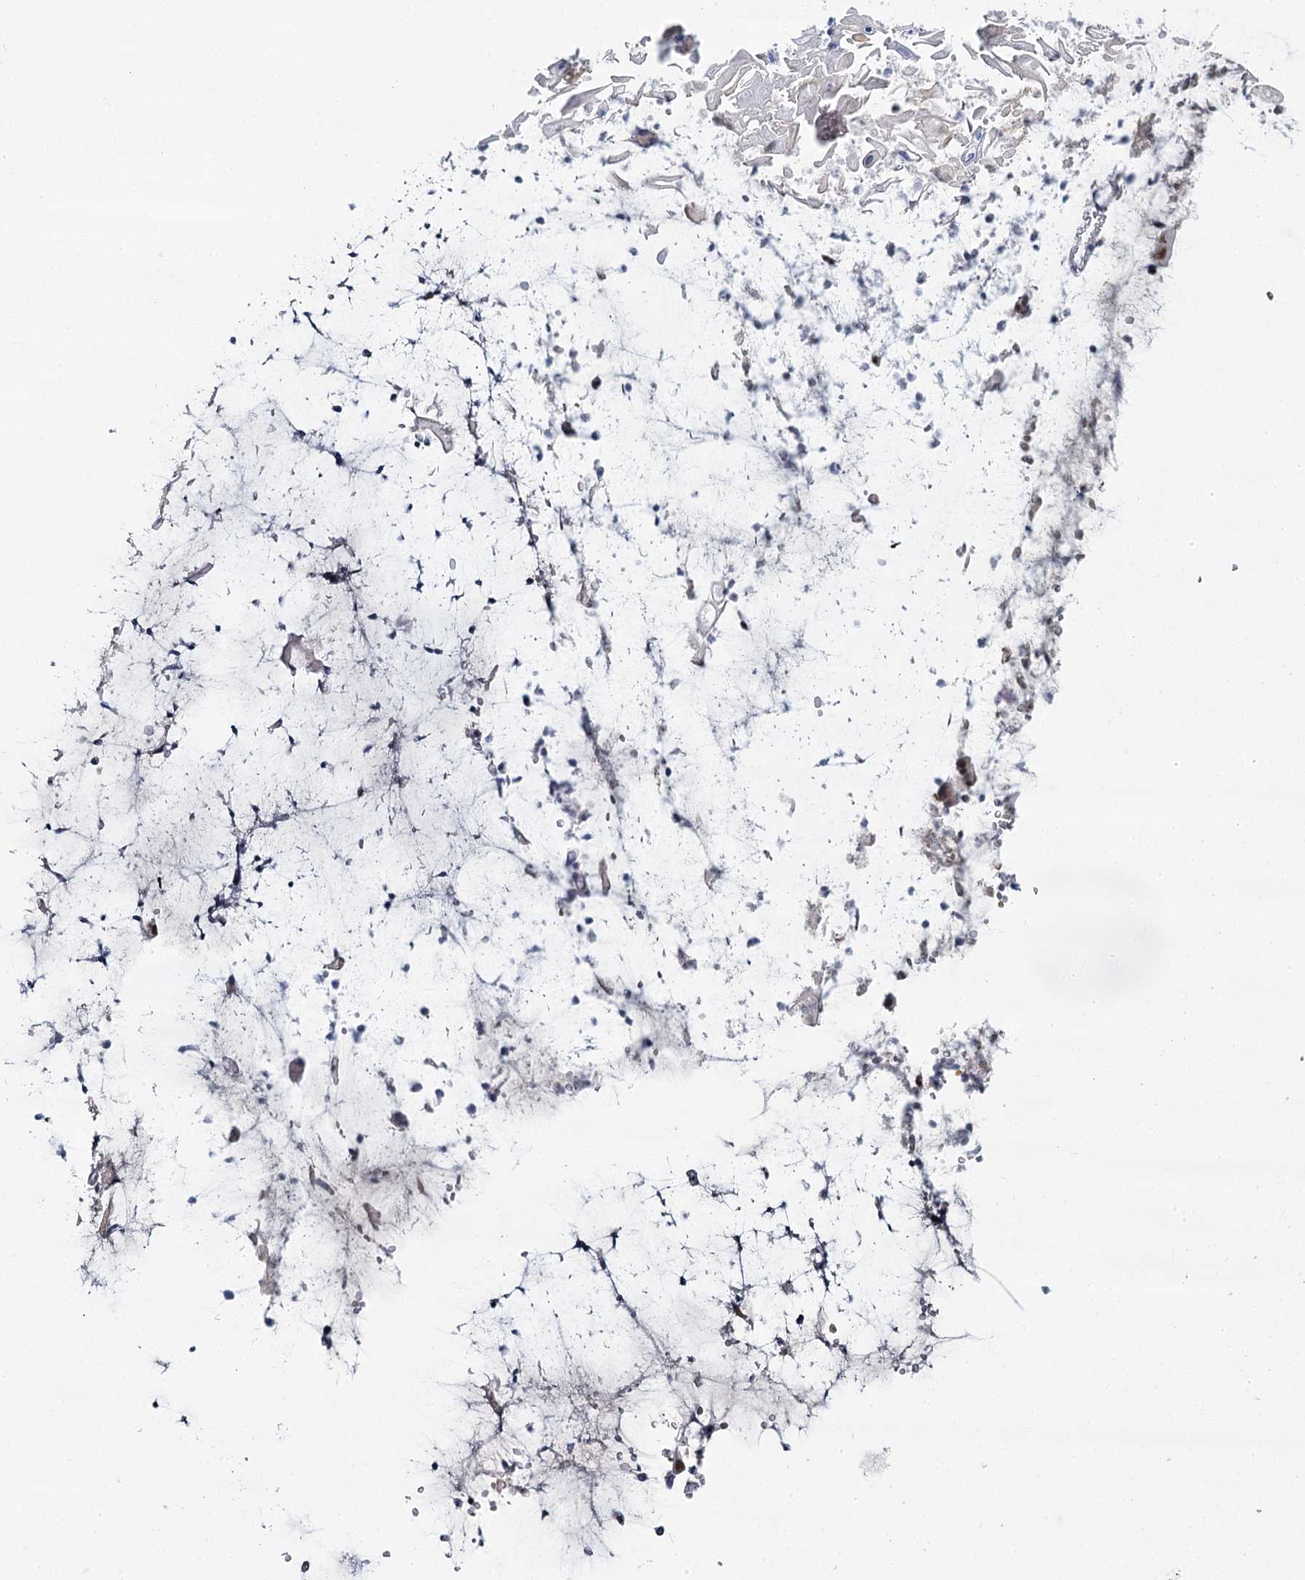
{"staining": {"intensity": "negative", "quantity": "none", "location": "none"}, "tissue": "adipose tissue", "cell_type": "Adipocytes", "image_type": "normal", "snomed": [{"axis": "morphology", "description": "Normal tissue, NOS"}, {"axis": "topography", "description": "Lymph node"}, {"axis": "topography", "description": "Cartilage tissue"}, {"axis": "topography", "description": "Bronchus"}], "caption": "Image shows no significant protein staining in adipocytes of benign adipose tissue. Nuclei are stained in blue.", "gene": "IGSF3", "patient": {"sex": "male", "age": 63}}